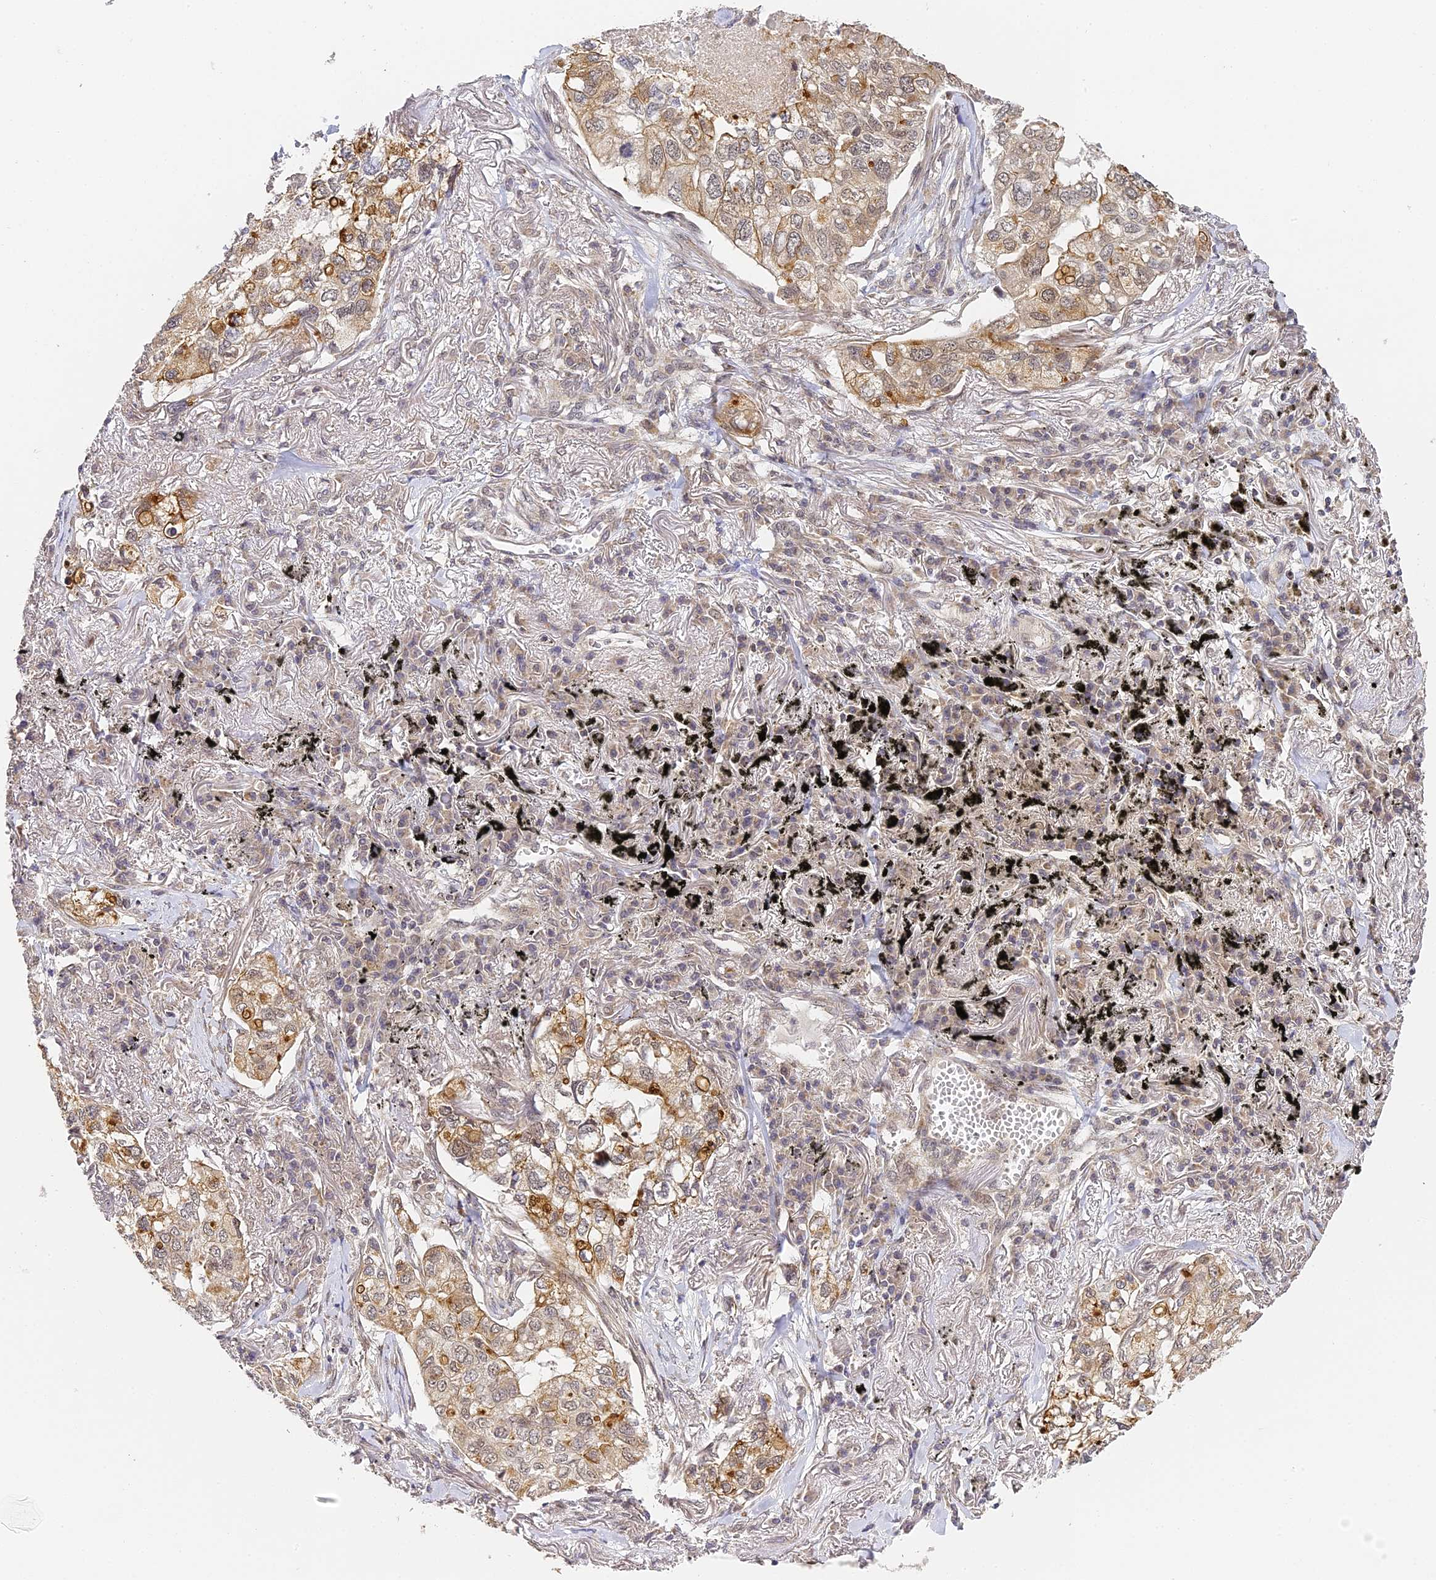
{"staining": {"intensity": "moderate", "quantity": ">75%", "location": "cytoplasmic/membranous"}, "tissue": "lung cancer", "cell_type": "Tumor cells", "image_type": "cancer", "snomed": [{"axis": "morphology", "description": "Adenocarcinoma, NOS"}, {"axis": "topography", "description": "Lung"}], "caption": "Immunohistochemical staining of lung cancer (adenocarcinoma) shows medium levels of moderate cytoplasmic/membranous protein staining in about >75% of tumor cells. The staining is performed using DAB (3,3'-diaminobenzidine) brown chromogen to label protein expression. The nuclei are counter-stained blue using hematoxylin.", "gene": "DNAAF10", "patient": {"sex": "male", "age": 65}}